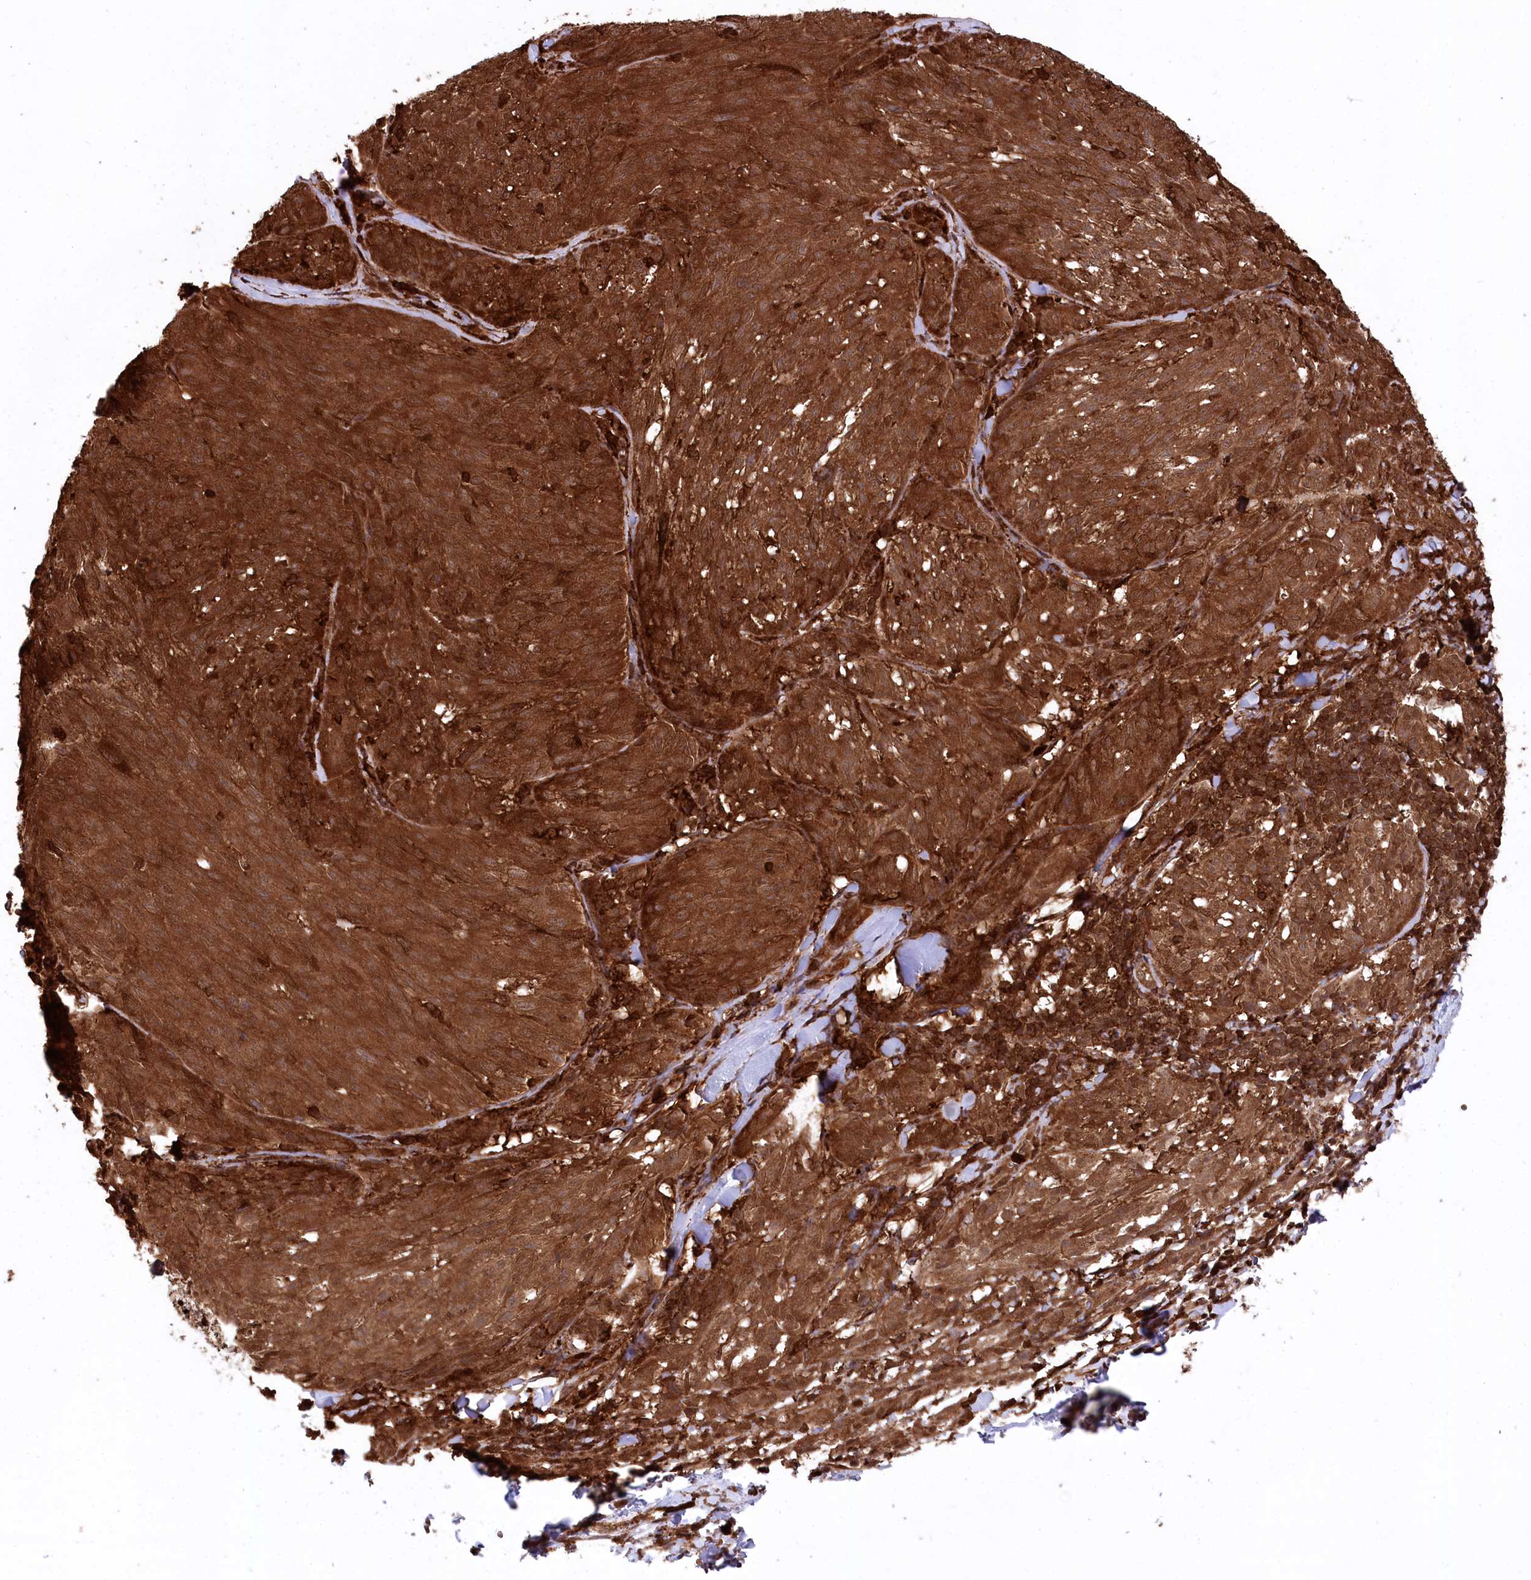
{"staining": {"intensity": "strong", "quantity": ">75%", "location": "cytoplasmic/membranous"}, "tissue": "melanoma", "cell_type": "Tumor cells", "image_type": "cancer", "snomed": [{"axis": "morphology", "description": "Malignant melanoma, NOS"}, {"axis": "topography", "description": "Skin"}], "caption": "Immunohistochemistry (IHC) staining of malignant melanoma, which reveals high levels of strong cytoplasmic/membranous expression in about >75% of tumor cells indicating strong cytoplasmic/membranous protein positivity. The staining was performed using DAB (3,3'-diaminobenzidine) (brown) for protein detection and nuclei were counterstained in hematoxylin (blue).", "gene": "LSG1", "patient": {"sex": "female", "age": 72}}